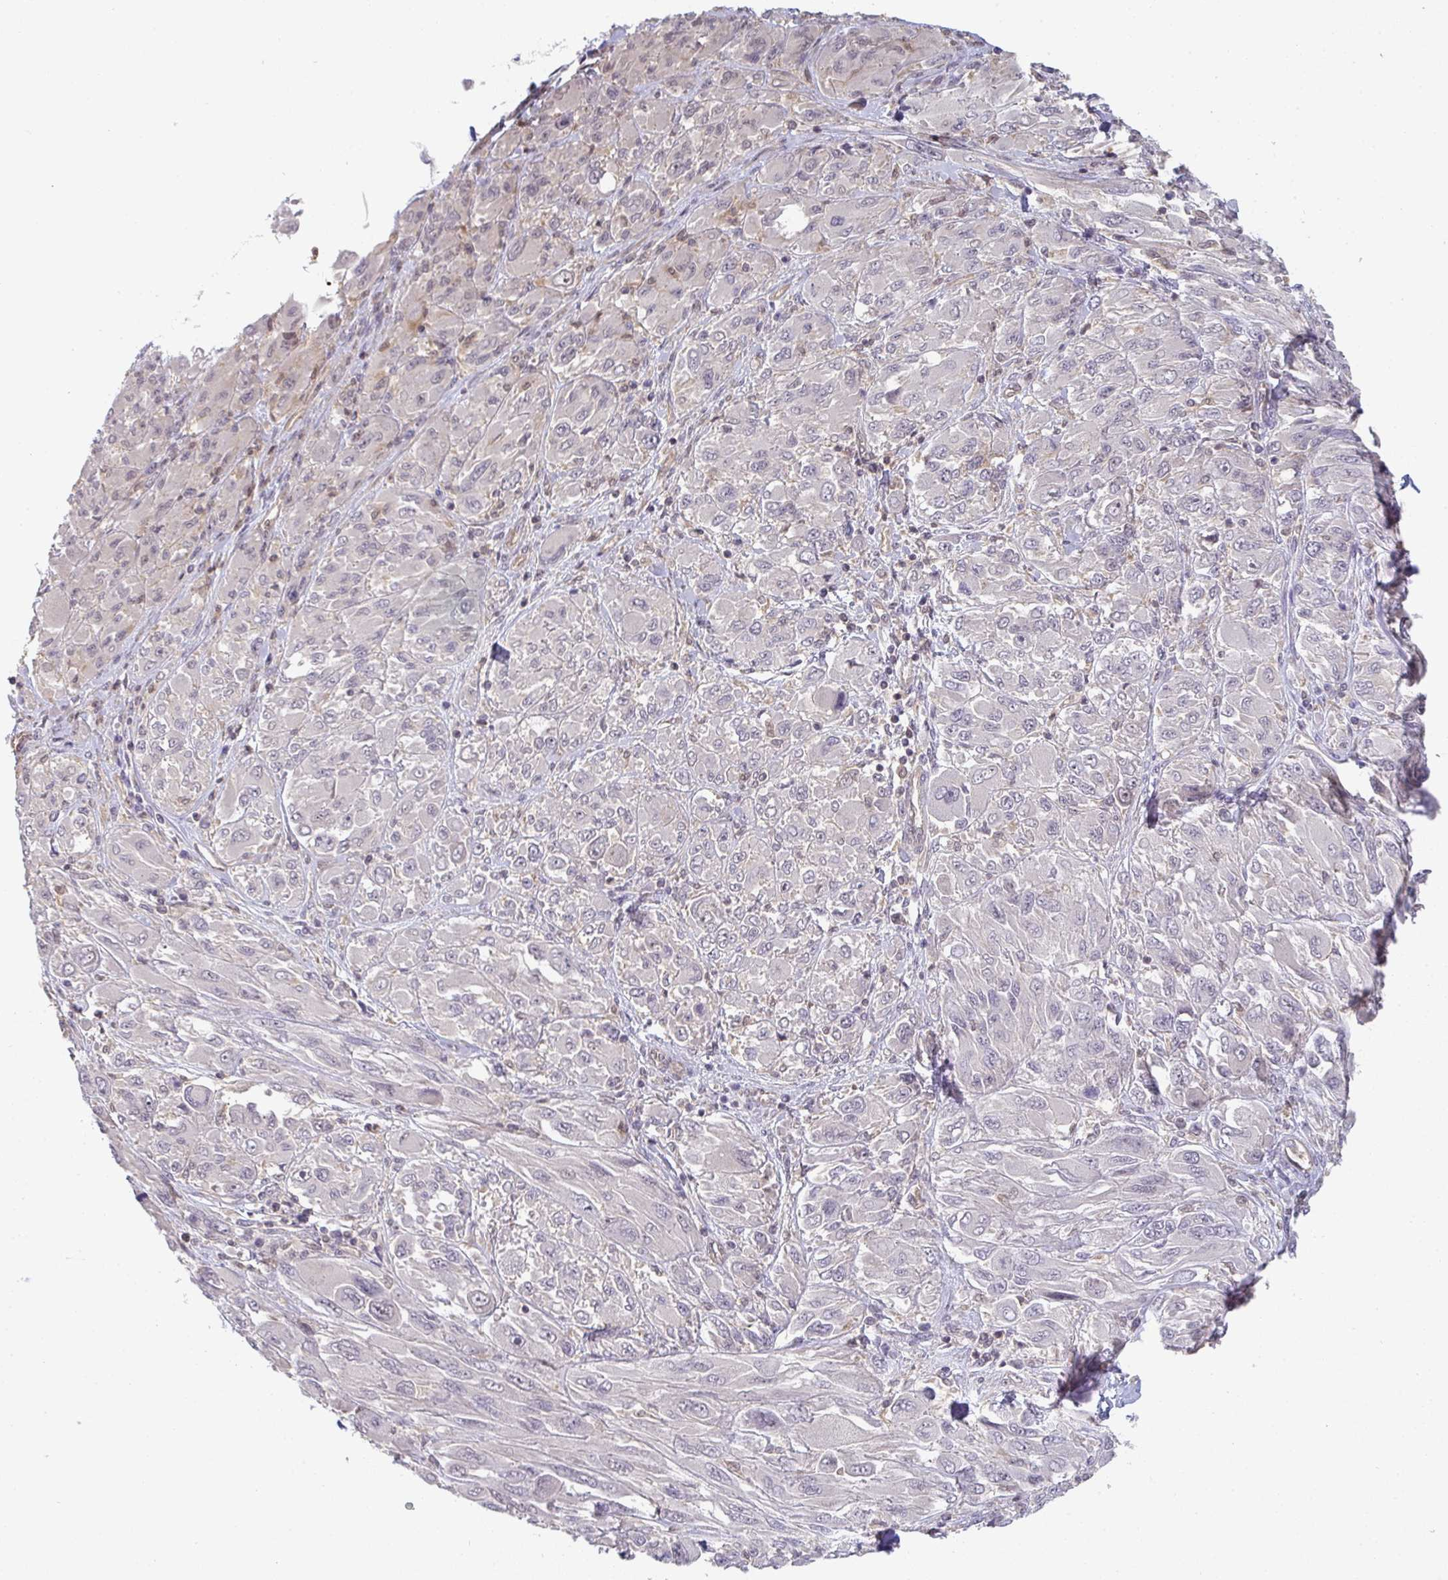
{"staining": {"intensity": "negative", "quantity": "none", "location": "none"}, "tissue": "melanoma", "cell_type": "Tumor cells", "image_type": "cancer", "snomed": [{"axis": "morphology", "description": "Malignant melanoma, NOS"}, {"axis": "topography", "description": "Skin"}], "caption": "Malignant melanoma was stained to show a protein in brown. There is no significant expression in tumor cells. (DAB (3,3'-diaminobenzidine) immunohistochemistry (IHC) visualized using brightfield microscopy, high magnification).", "gene": "GSDMB", "patient": {"sex": "female", "age": 91}}